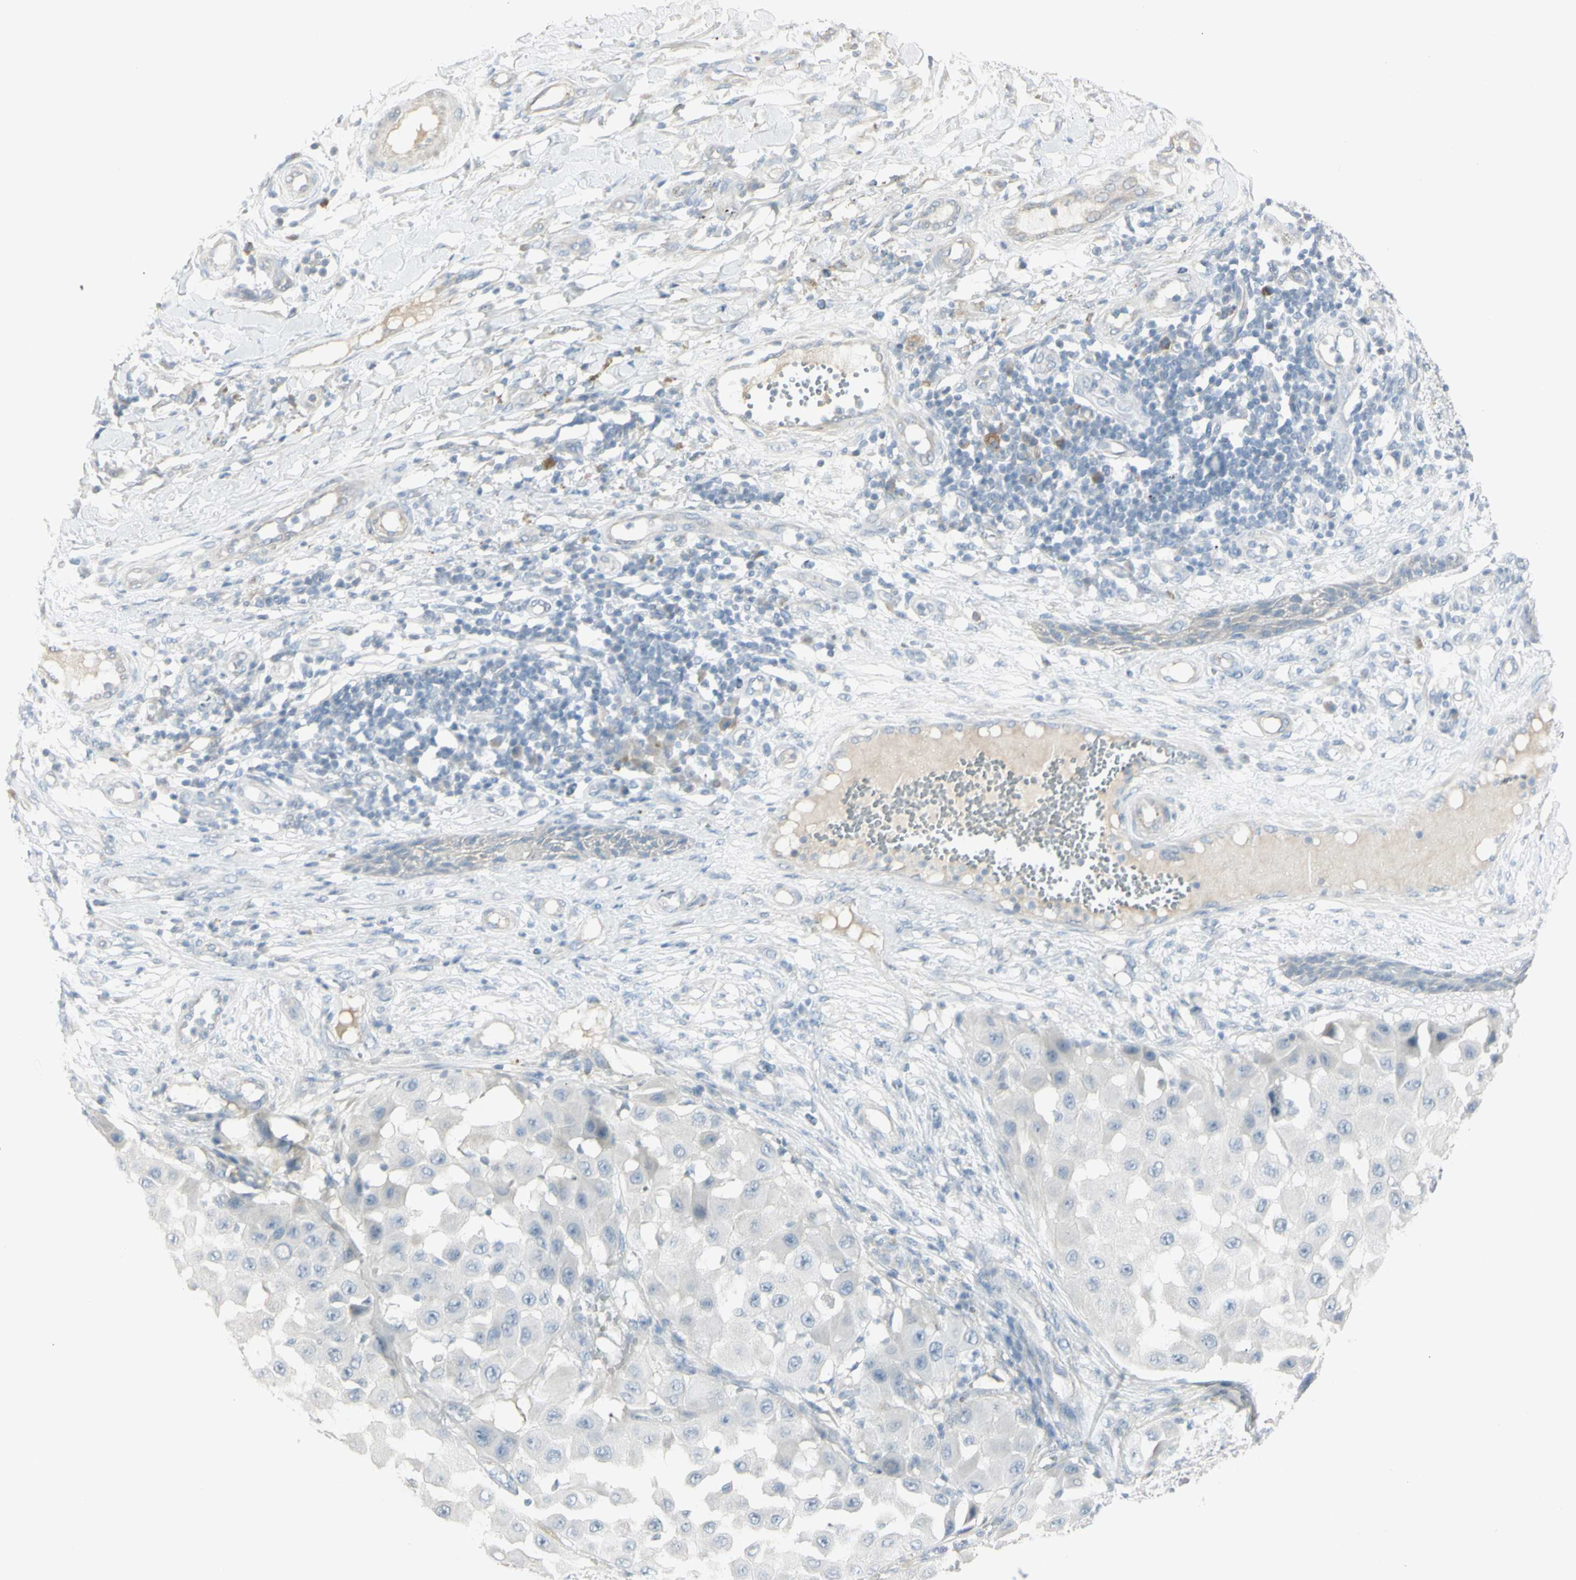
{"staining": {"intensity": "negative", "quantity": "none", "location": "none"}, "tissue": "melanoma", "cell_type": "Tumor cells", "image_type": "cancer", "snomed": [{"axis": "morphology", "description": "Malignant melanoma, NOS"}, {"axis": "topography", "description": "Skin"}], "caption": "Immunohistochemical staining of human melanoma reveals no significant staining in tumor cells.", "gene": "PIP", "patient": {"sex": "female", "age": 81}}